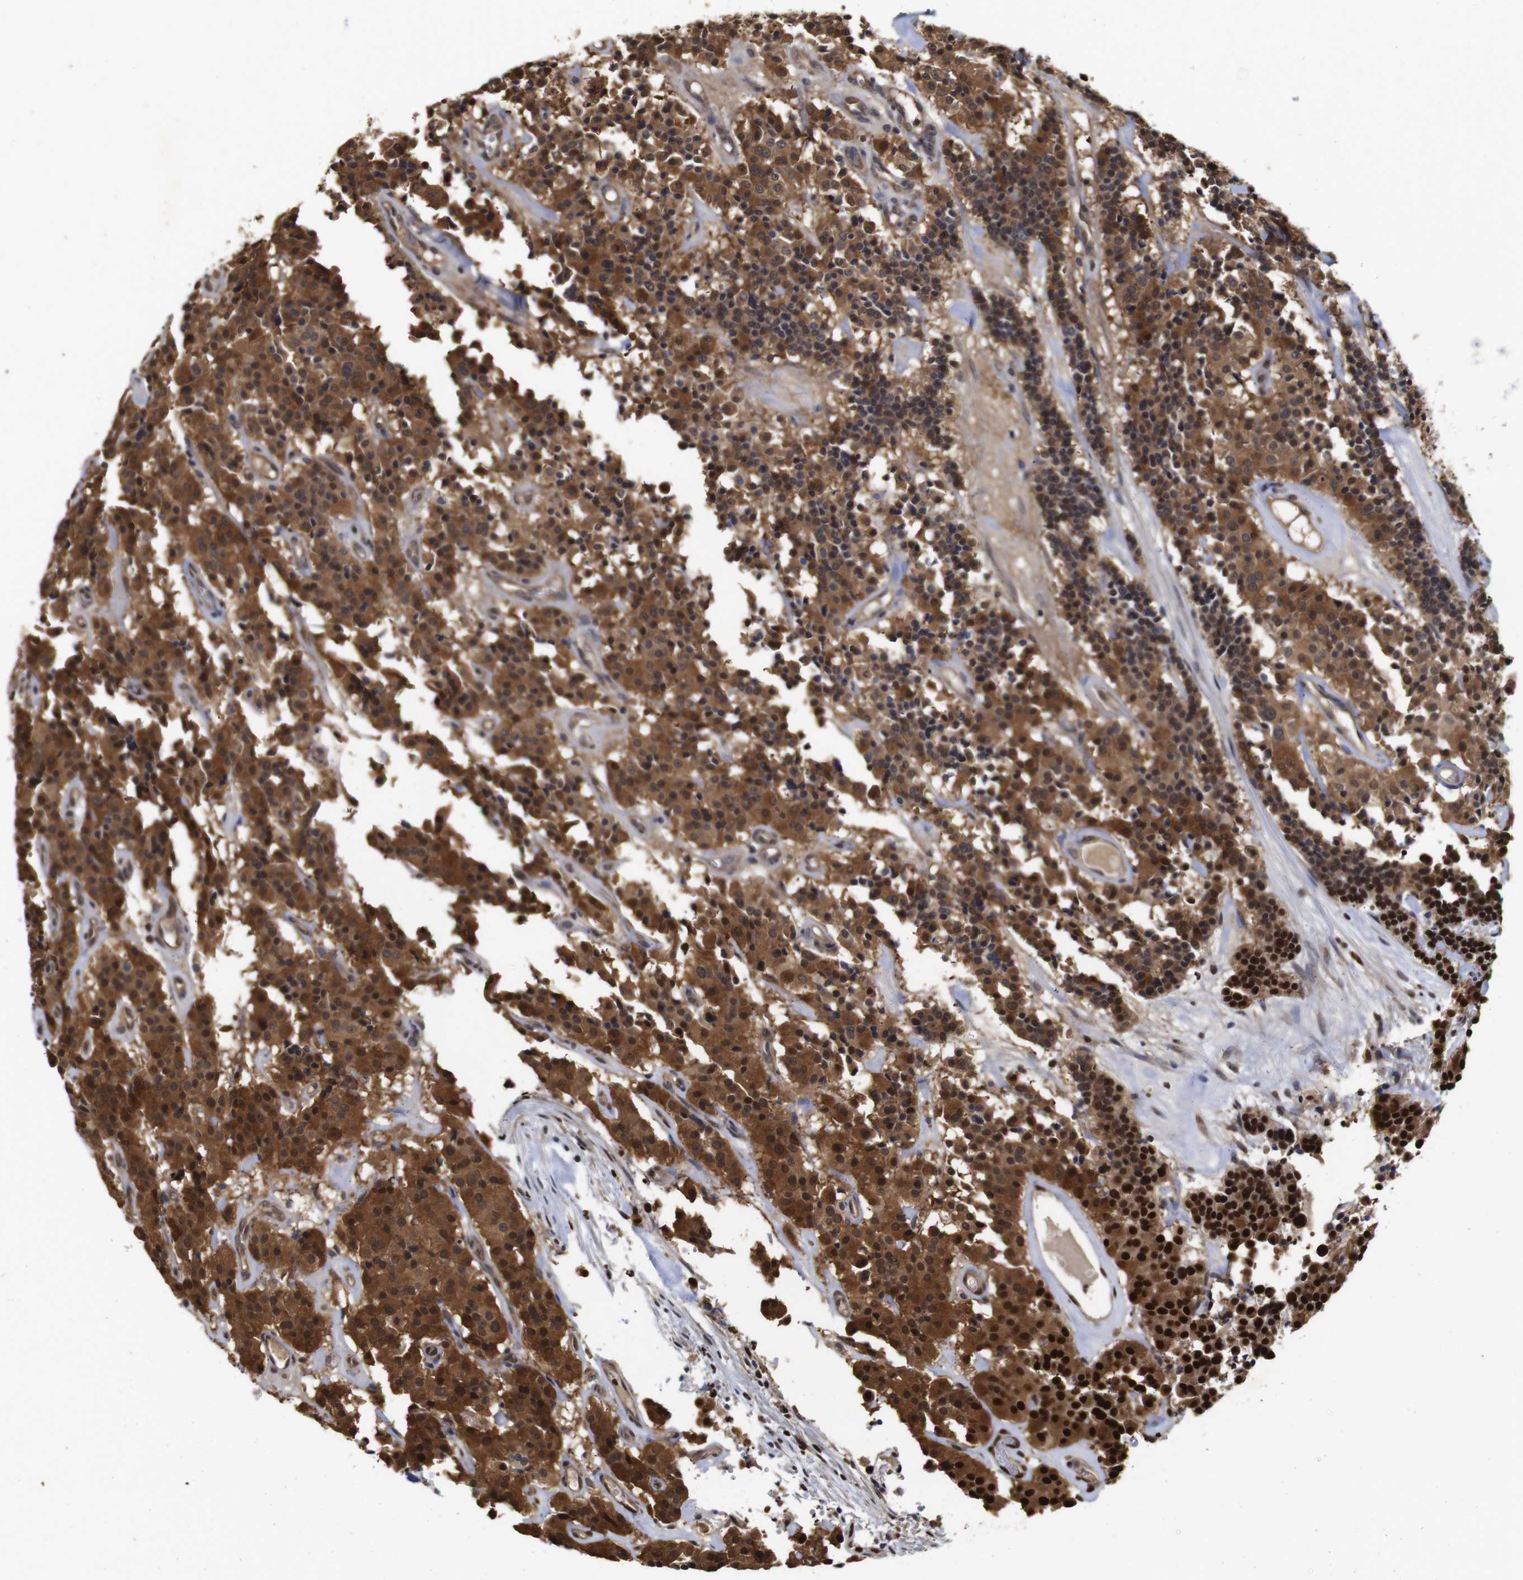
{"staining": {"intensity": "strong", "quantity": ">75%", "location": "cytoplasmic/membranous,nuclear"}, "tissue": "carcinoid", "cell_type": "Tumor cells", "image_type": "cancer", "snomed": [{"axis": "morphology", "description": "Carcinoid, malignant, NOS"}, {"axis": "topography", "description": "Lung"}], "caption": "Immunohistochemistry (IHC) of carcinoid (malignant) demonstrates high levels of strong cytoplasmic/membranous and nuclear expression in about >75% of tumor cells.", "gene": "SUMO3", "patient": {"sex": "male", "age": 30}}